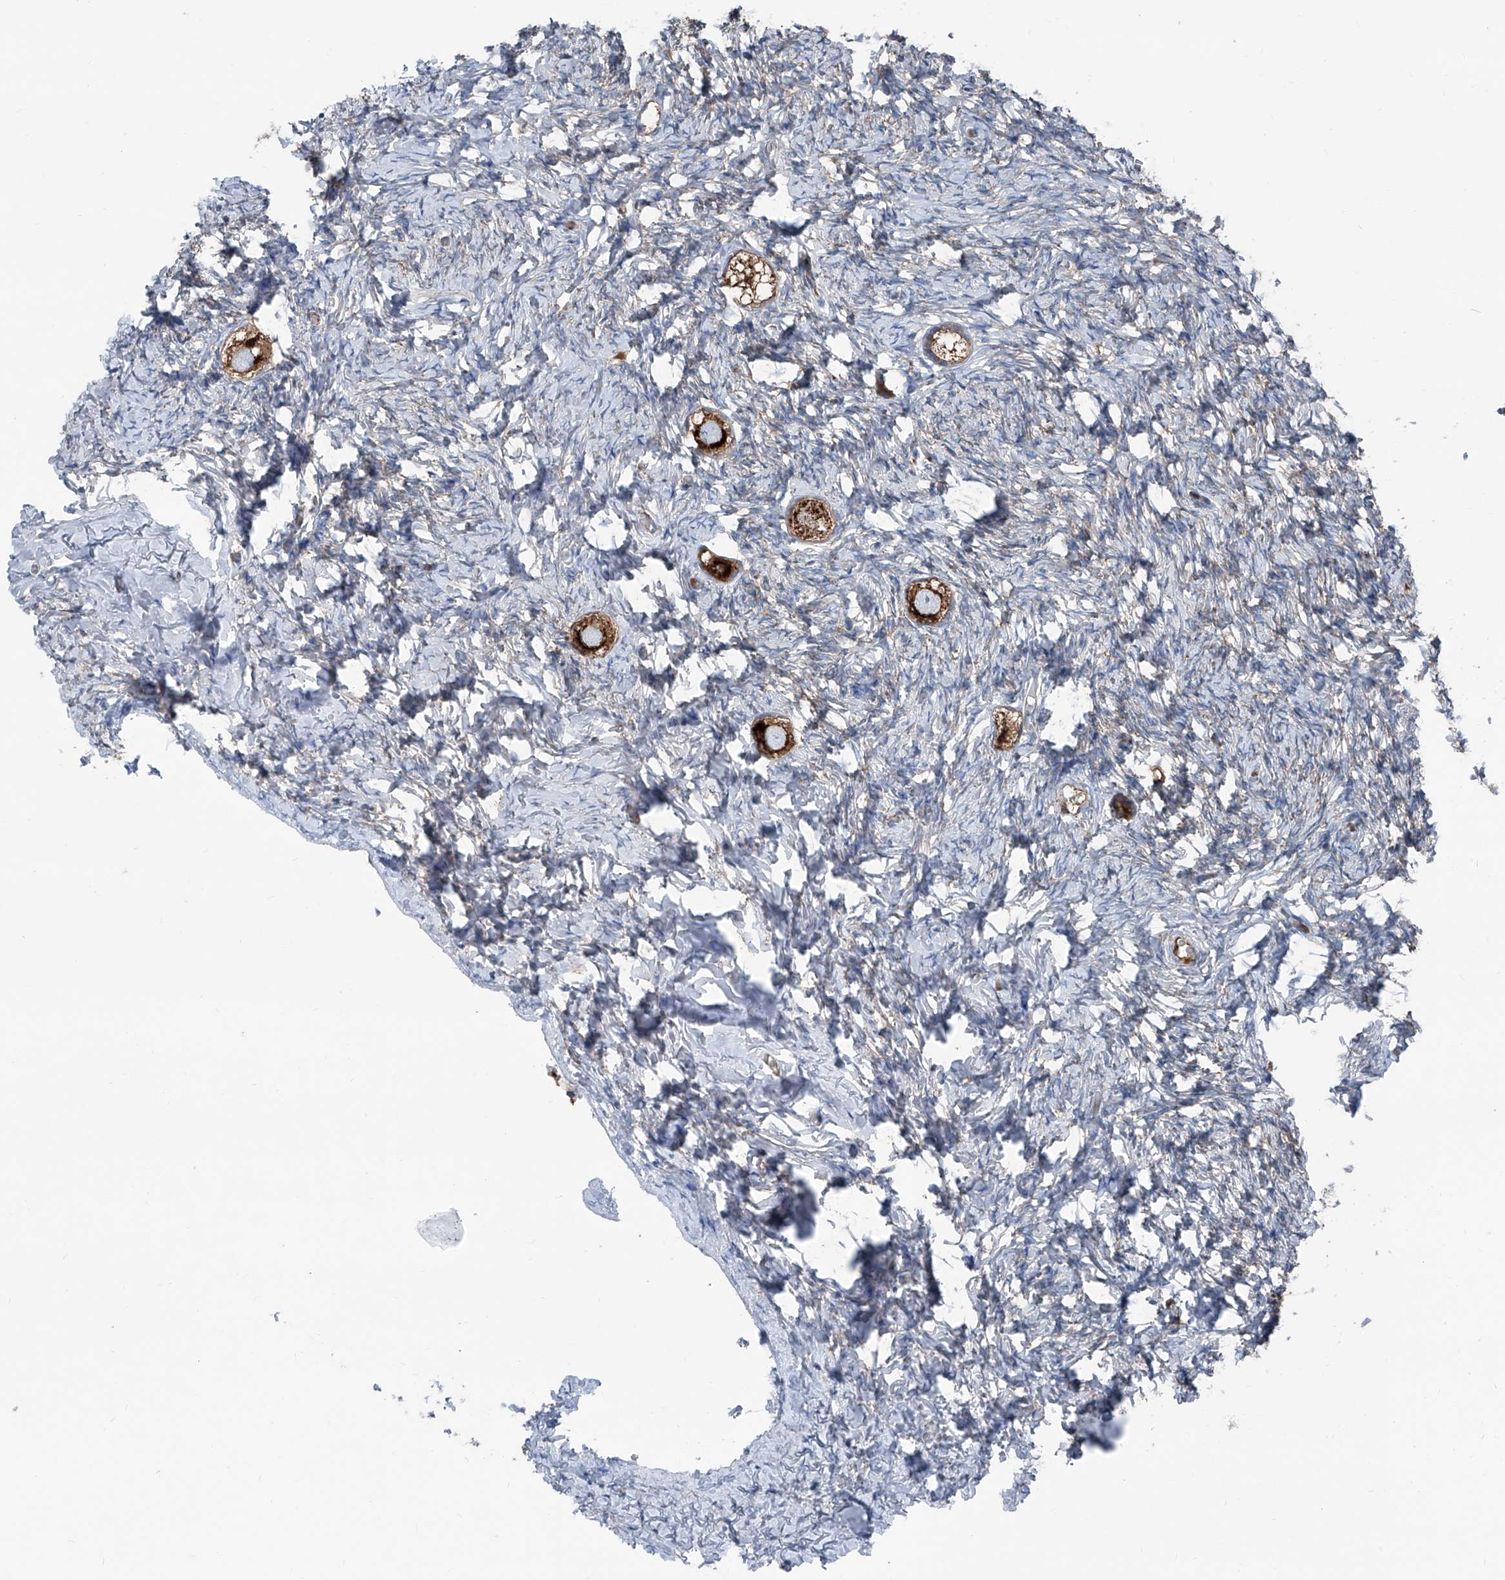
{"staining": {"intensity": "strong", "quantity": ">75%", "location": "cytoplasmic/membranous"}, "tissue": "ovary", "cell_type": "Follicle cells", "image_type": "normal", "snomed": [{"axis": "morphology", "description": "Normal tissue, NOS"}, {"axis": "topography", "description": "Ovary"}], "caption": "Immunohistochemistry (IHC) histopathology image of benign ovary stained for a protein (brown), which demonstrates high levels of strong cytoplasmic/membranous staining in about >75% of follicle cells.", "gene": "GPAT3", "patient": {"sex": "female", "age": 27}}